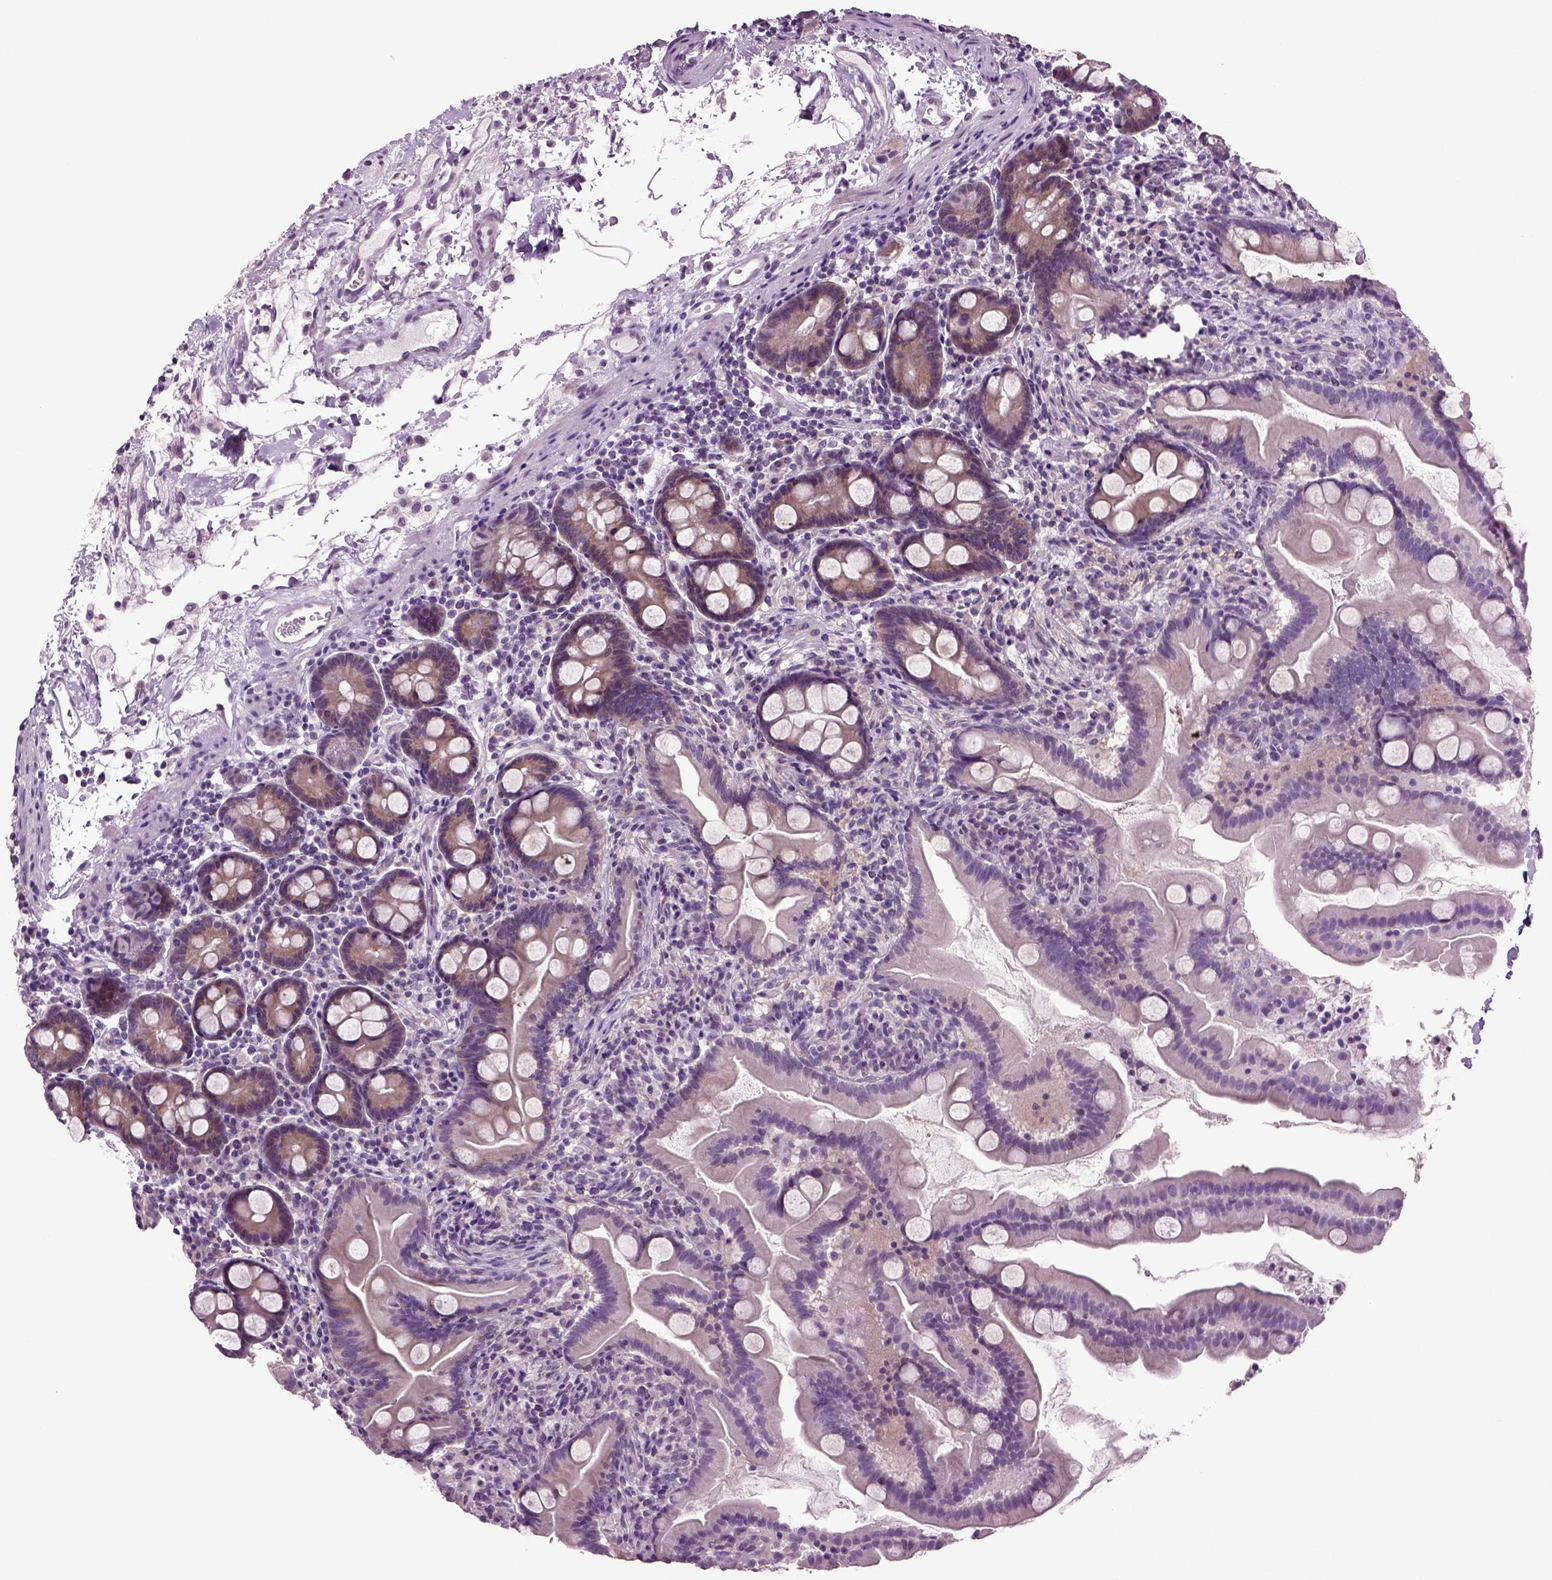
{"staining": {"intensity": "weak", "quantity": "25%-75%", "location": "cytoplasmic/membranous"}, "tissue": "small intestine", "cell_type": "Glandular cells", "image_type": "normal", "snomed": [{"axis": "morphology", "description": "Normal tissue, NOS"}, {"axis": "topography", "description": "Small intestine"}], "caption": "Immunohistochemical staining of benign human small intestine exhibits weak cytoplasmic/membranous protein expression in about 25%-75% of glandular cells. Using DAB (brown) and hematoxylin (blue) stains, captured at high magnification using brightfield microscopy.", "gene": "PLCH2", "patient": {"sex": "female", "age": 44}}